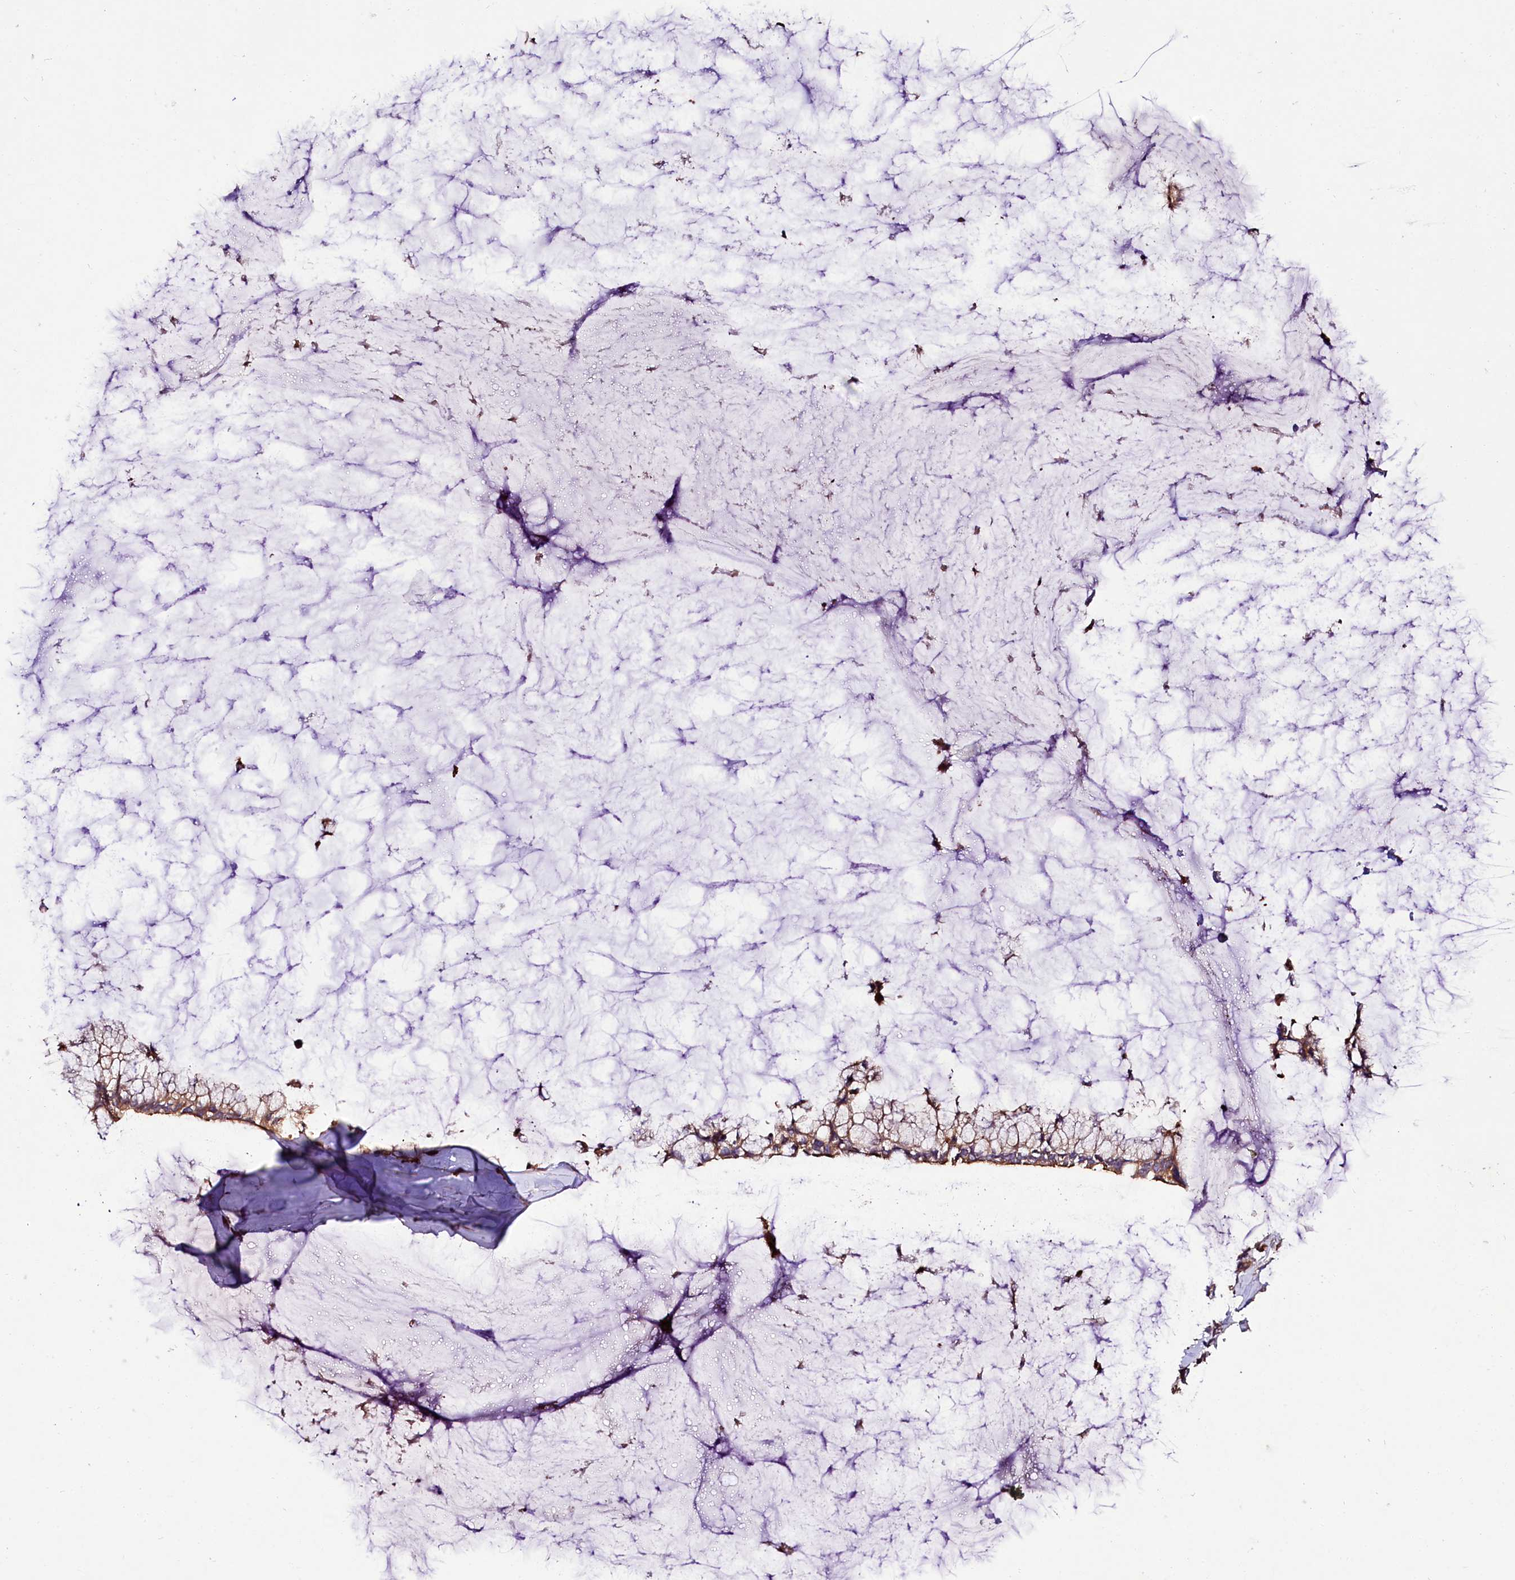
{"staining": {"intensity": "moderate", "quantity": ">75%", "location": "cytoplasmic/membranous"}, "tissue": "ovarian cancer", "cell_type": "Tumor cells", "image_type": "cancer", "snomed": [{"axis": "morphology", "description": "Cystadenocarcinoma, mucinous, NOS"}, {"axis": "topography", "description": "Ovary"}], "caption": "Protein analysis of mucinous cystadenocarcinoma (ovarian) tissue exhibits moderate cytoplasmic/membranous staining in approximately >75% of tumor cells.", "gene": "NAA25", "patient": {"sex": "female", "age": 39}}